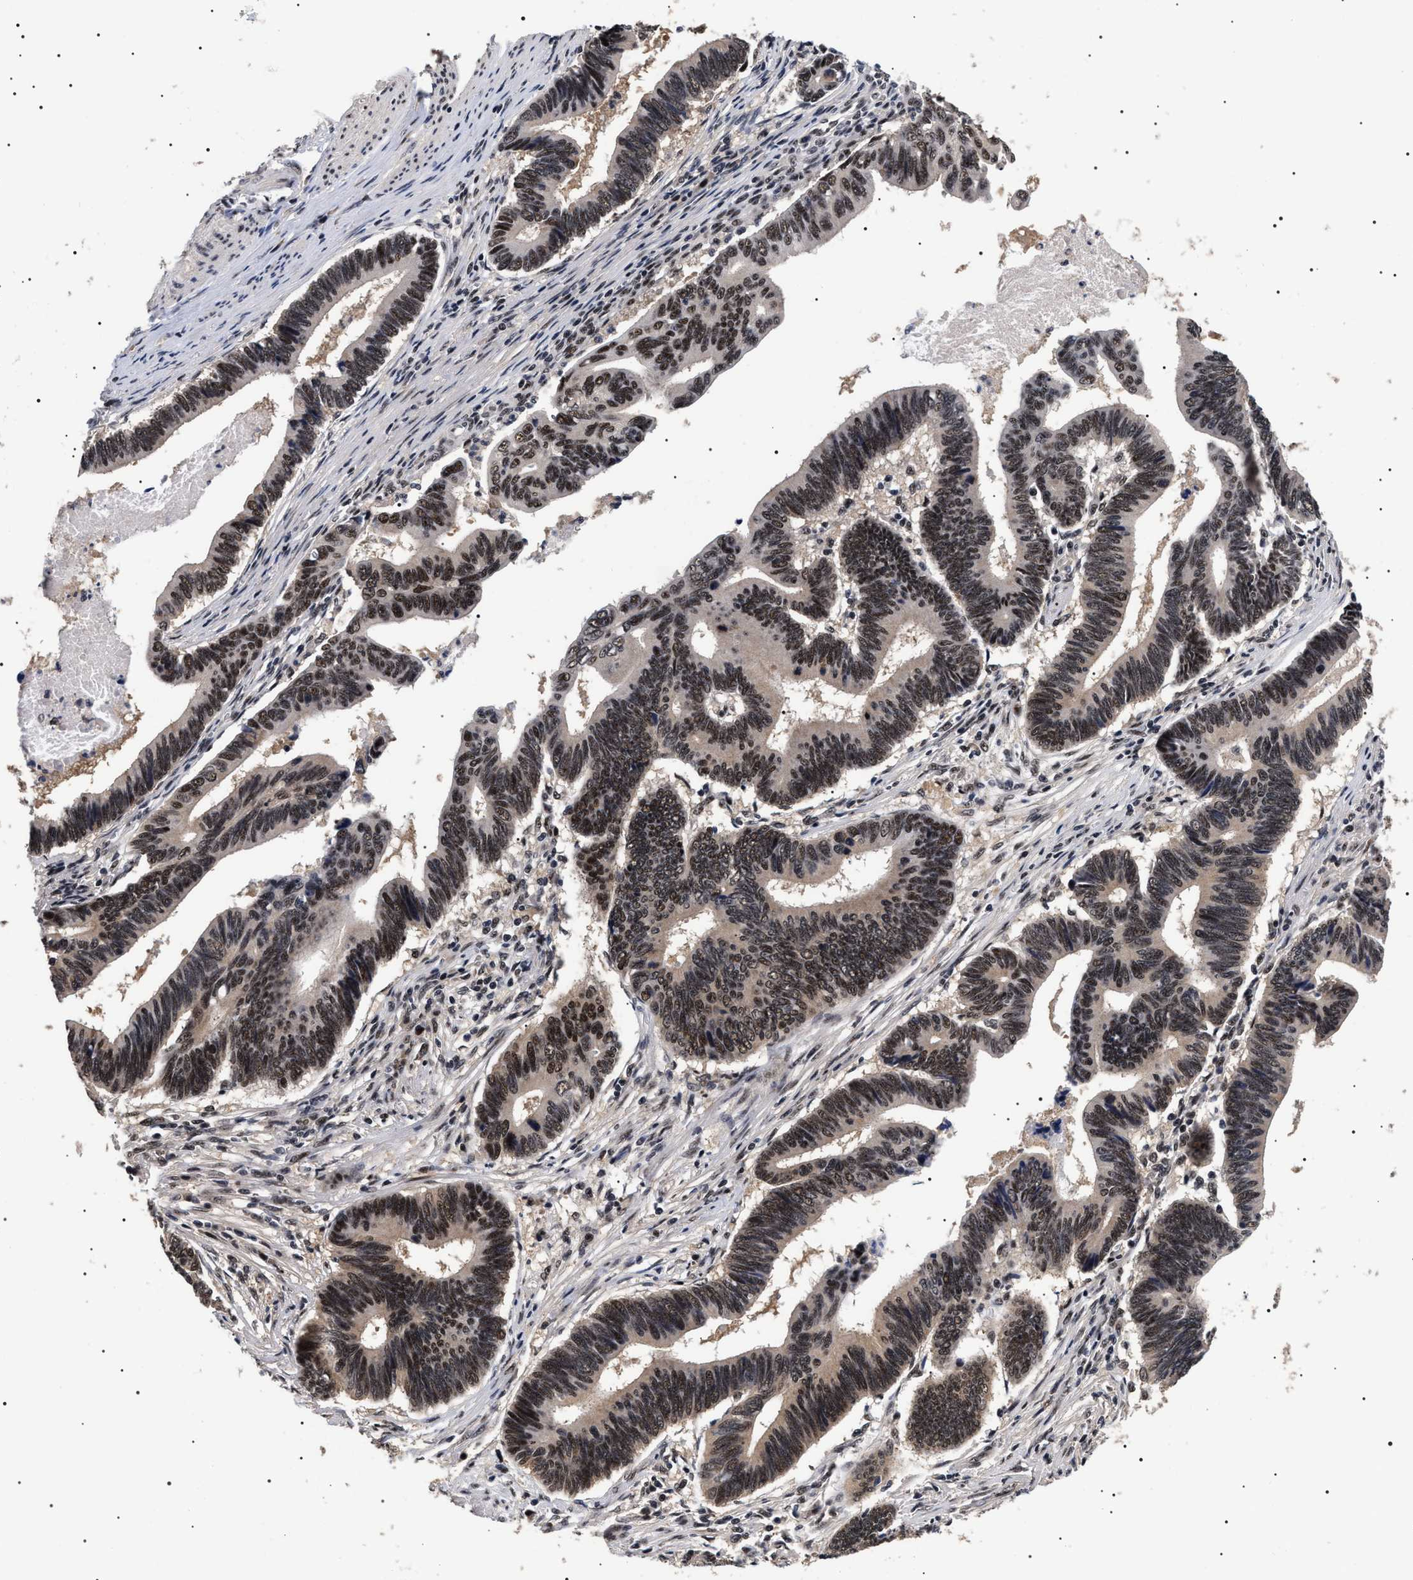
{"staining": {"intensity": "strong", "quantity": ">75%", "location": "nuclear"}, "tissue": "pancreatic cancer", "cell_type": "Tumor cells", "image_type": "cancer", "snomed": [{"axis": "morphology", "description": "Adenocarcinoma, NOS"}, {"axis": "topography", "description": "Pancreas"}], "caption": "Immunohistochemistry (IHC) micrograph of neoplastic tissue: adenocarcinoma (pancreatic) stained using immunohistochemistry (IHC) reveals high levels of strong protein expression localized specifically in the nuclear of tumor cells, appearing as a nuclear brown color.", "gene": "CAAP1", "patient": {"sex": "female", "age": 70}}